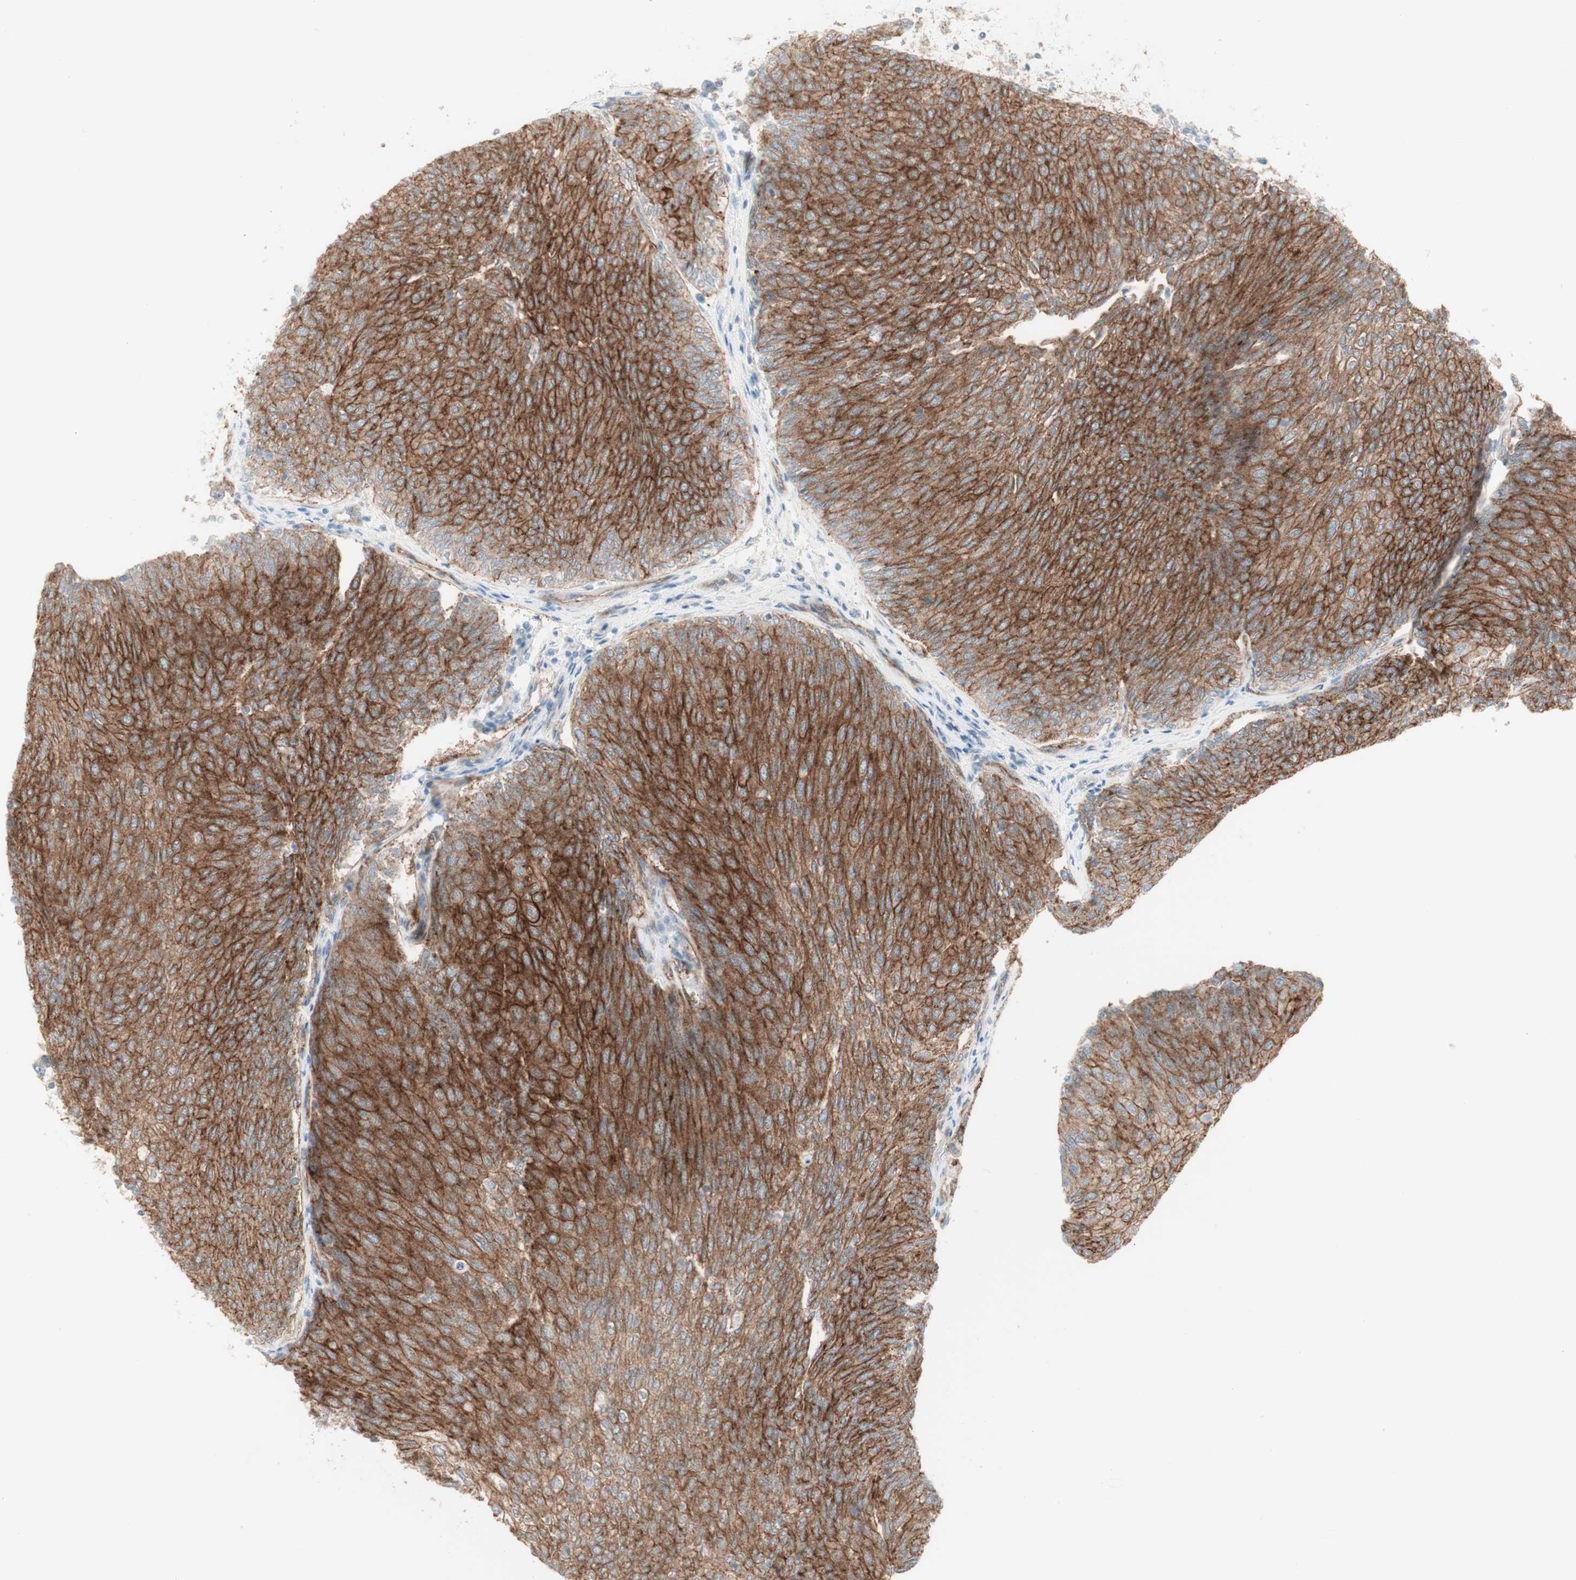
{"staining": {"intensity": "strong", "quantity": "25%-75%", "location": "cytoplasmic/membranous"}, "tissue": "urothelial cancer", "cell_type": "Tumor cells", "image_type": "cancer", "snomed": [{"axis": "morphology", "description": "Urothelial carcinoma, Low grade"}, {"axis": "topography", "description": "Urinary bladder"}], "caption": "Immunohistochemical staining of low-grade urothelial carcinoma exhibits strong cytoplasmic/membranous protein expression in approximately 25%-75% of tumor cells. (IHC, brightfield microscopy, high magnification).", "gene": "MYO6", "patient": {"sex": "female", "age": 79}}